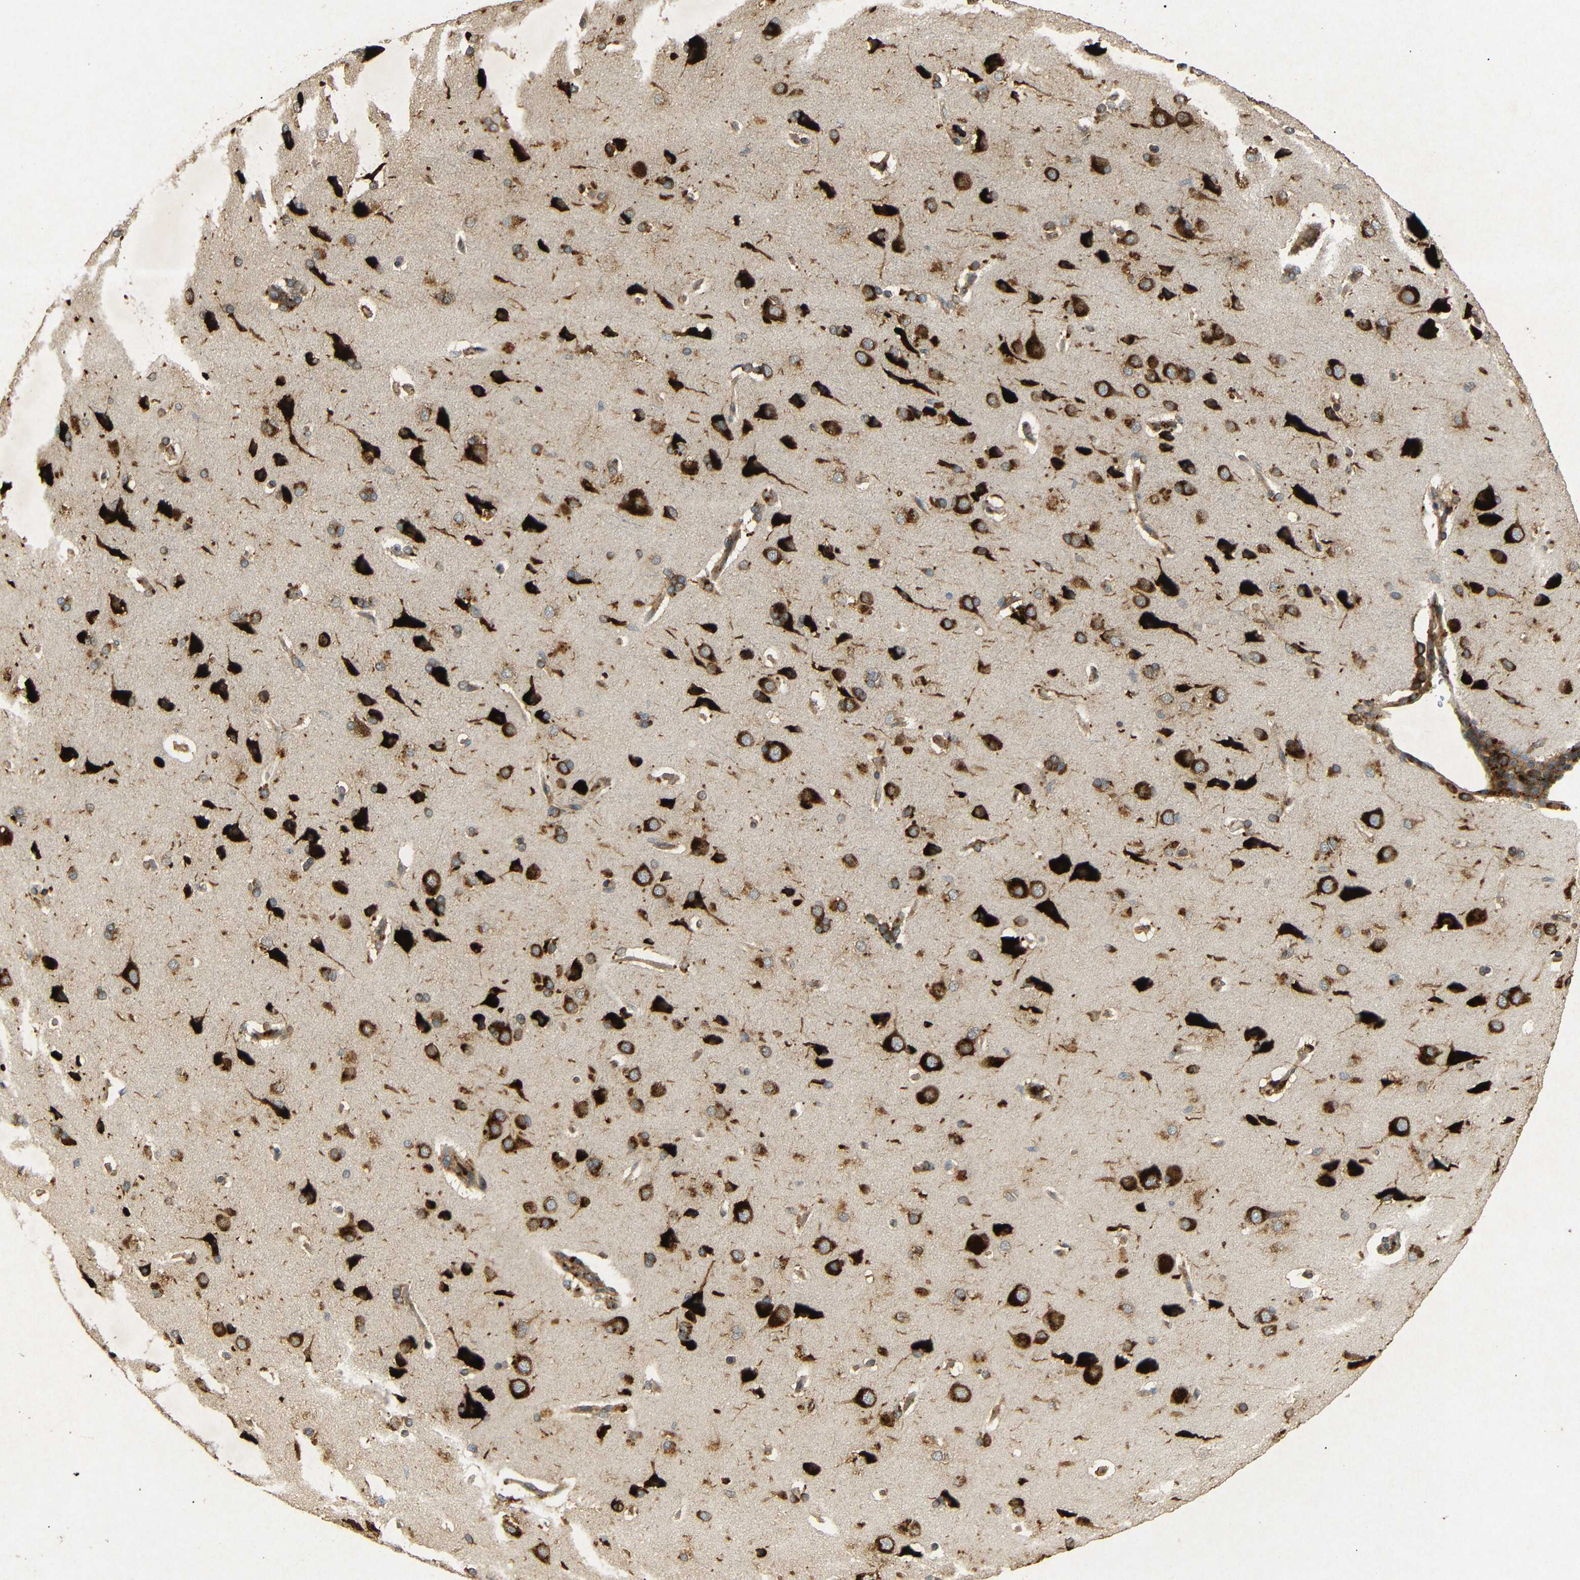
{"staining": {"intensity": "strong", "quantity": ">75%", "location": "cytoplasmic/membranous"}, "tissue": "cerebral cortex", "cell_type": "Endothelial cells", "image_type": "normal", "snomed": [{"axis": "morphology", "description": "Normal tissue, NOS"}, {"axis": "topography", "description": "Cerebral cortex"}], "caption": "Cerebral cortex stained with DAB immunohistochemistry (IHC) demonstrates high levels of strong cytoplasmic/membranous expression in approximately >75% of endothelial cells. Nuclei are stained in blue.", "gene": "BTF3", "patient": {"sex": "male", "age": 62}}